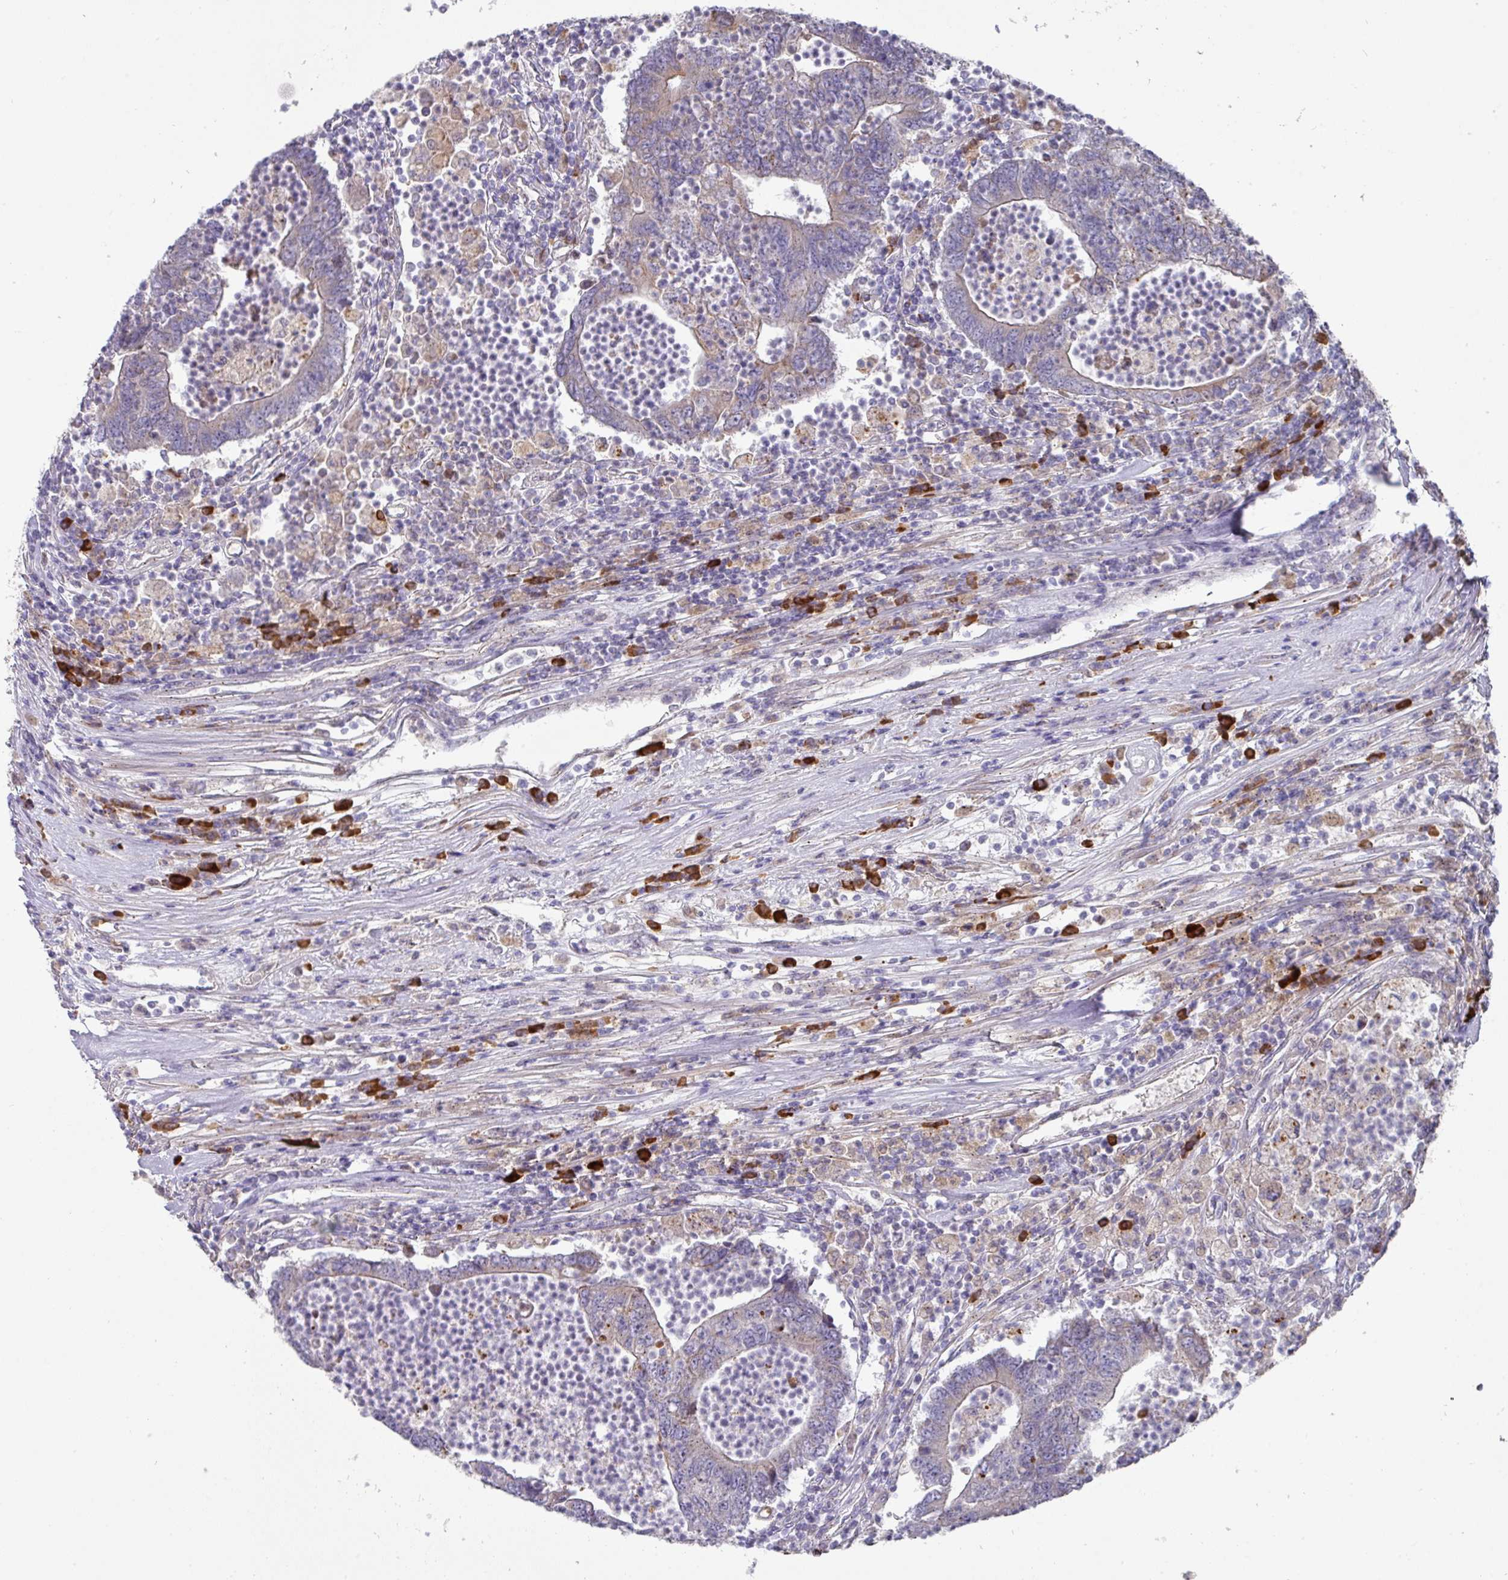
{"staining": {"intensity": "weak", "quantity": "25%-75%", "location": "cytoplasmic/membranous"}, "tissue": "colorectal cancer", "cell_type": "Tumor cells", "image_type": "cancer", "snomed": [{"axis": "morphology", "description": "Adenocarcinoma, NOS"}, {"axis": "topography", "description": "Colon"}], "caption": "This is an image of immunohistochemistry staining of adenocarcinoma (colorectal), which shows weak positivity in the cytoplasmic/membranous of tumor cells.", "gene": "IL4R", "patient": {"sex": "female", "age": 48}}